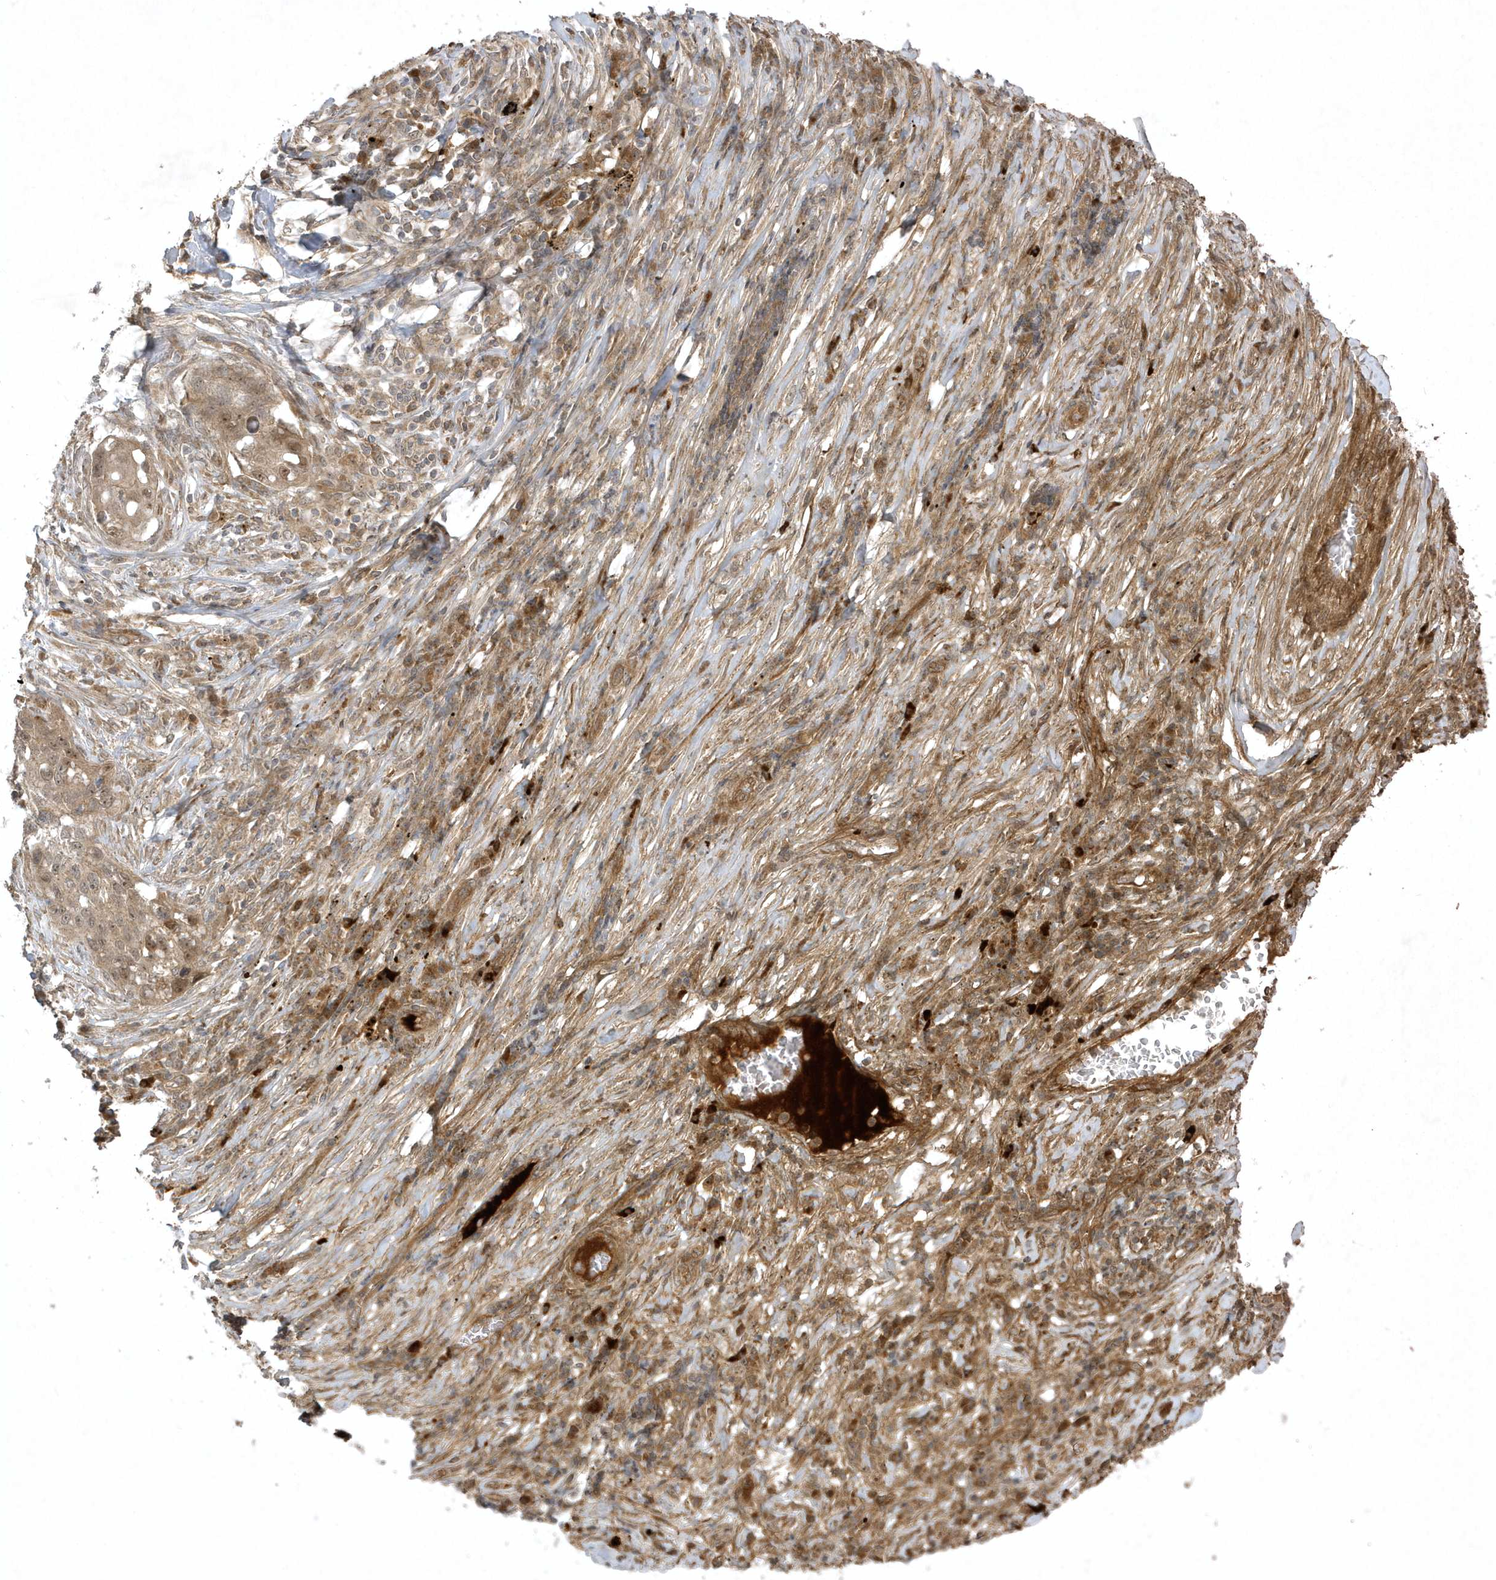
{"staining": {"intensity": "weak", "quantity": ">75%", "location": "cytoplasmic/membranous,nuclear"}, "tissue": "lung cancer", "cell_type": "Tumor cells", "image_type": "cancer", "snomed": [{"axis": "morphology", "description": "Squamous cell carcinoma, NOS"}, {"axis": "topography", "description": "Lung"}], "caption": "Protein analysis of lung cancer (squamous cell carcinoma) tissue demonstrates weak cytoplasmic/membranous and nuclear staining in about >75% of tumor cells. The staining is performed using DAB brown chromogen to label protein expression. The nuclei are counter-stained blue using hematoxylin.", "gene": "FAM83C", "patient": {"sex": "female", "age": 63}}